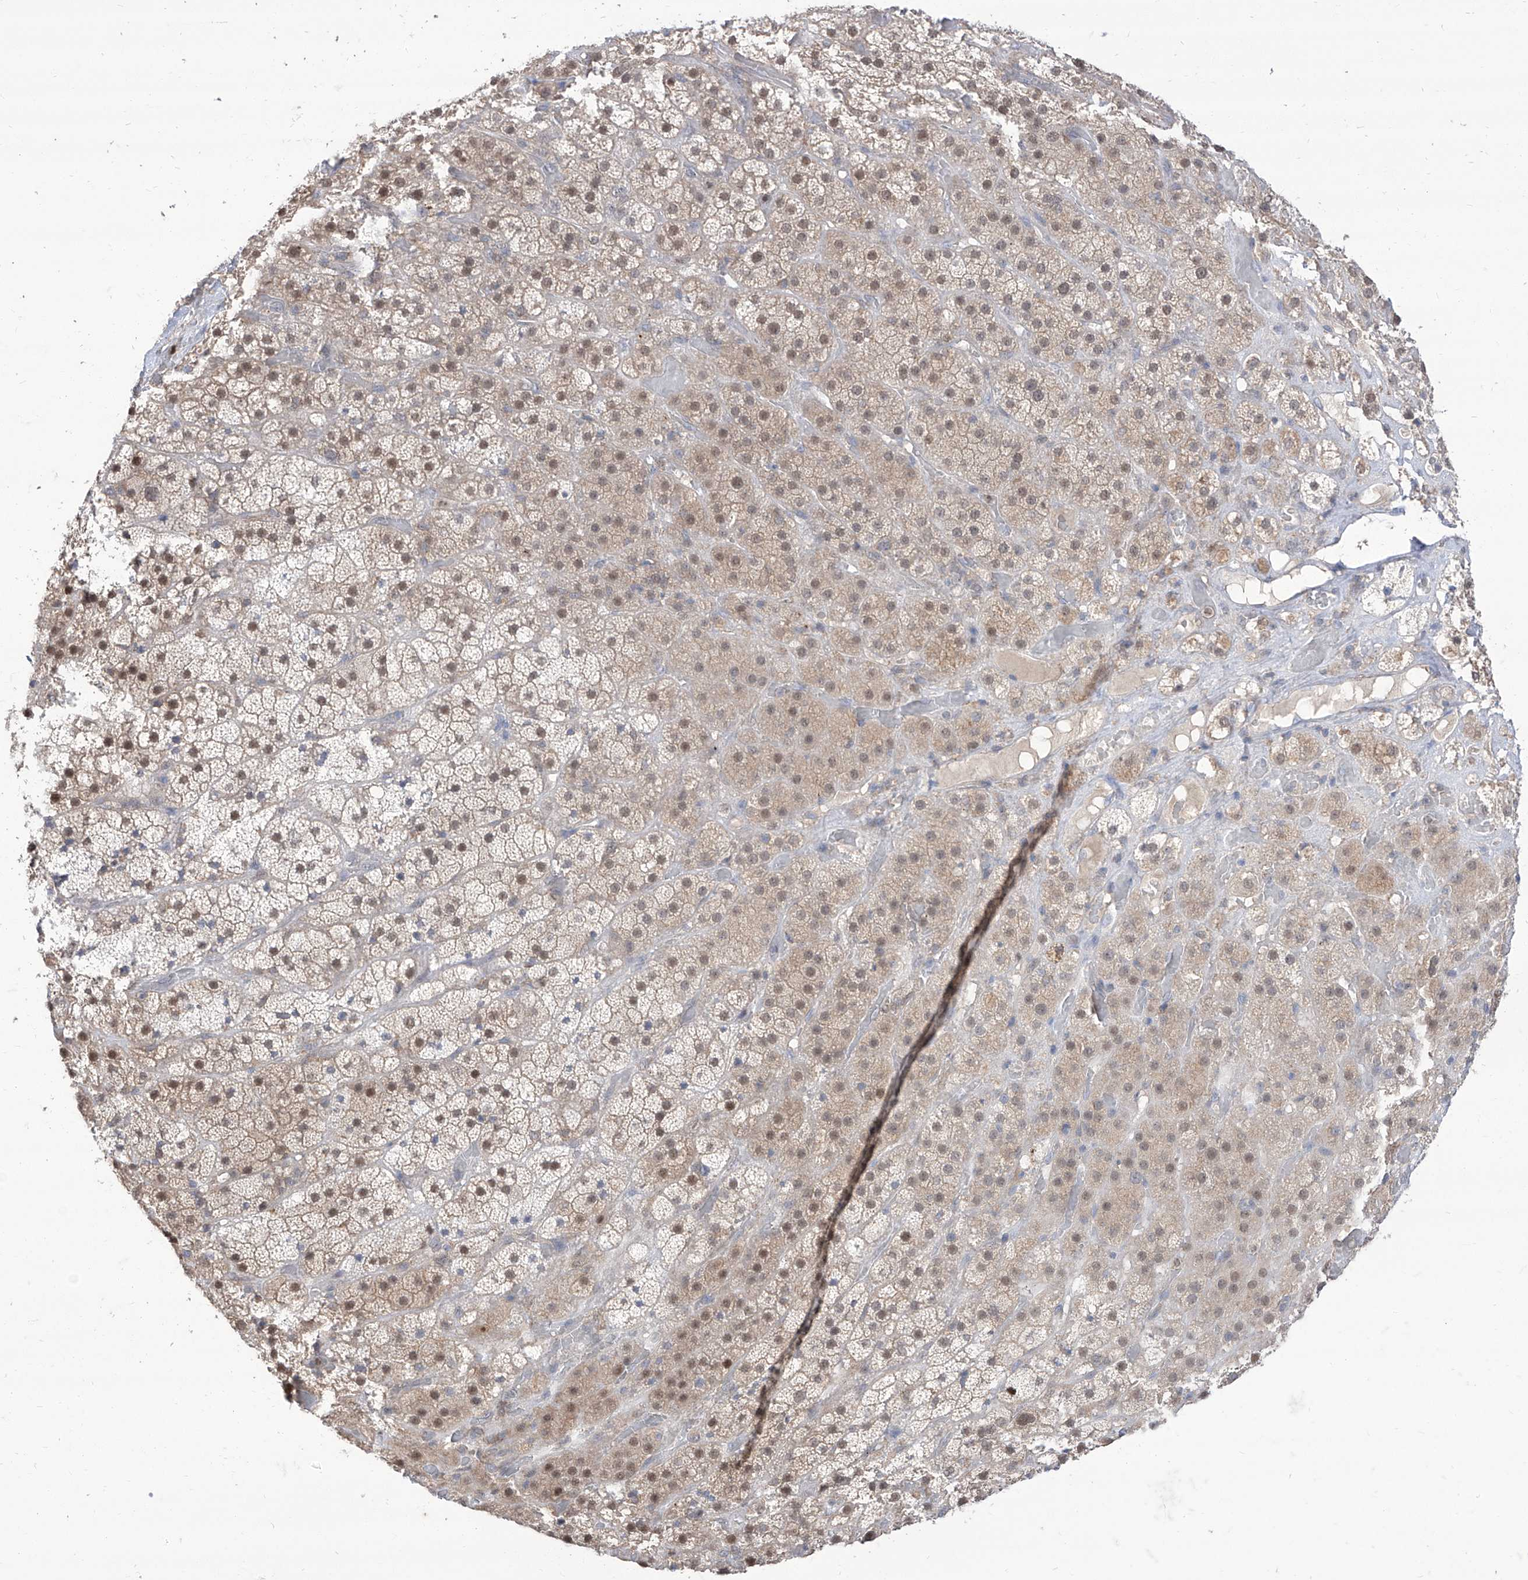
{"staining": {"intensity": "moderate", "quantity": "25%-75%", "location": "cytoplasmic/membranous,nuclear"}, "tissue": "adrenal gland", "cell_type": "Glandular cells", "image_type": "normal", "snomed": [{"axis": "morphology", "description": "Normal tissue, NOS"}, {"axis": "topography", "description": "Adrenal gland"}], "caption": "The image exhibits immunohistochemical staining of normal adrenal gland. There is moderate cytoplasmic/membranous,nuclear positivity is appreciated in about 25%-75% of glandular cells.", "gene": "BROX", "patient": {"sex": "male", "age": 57}}